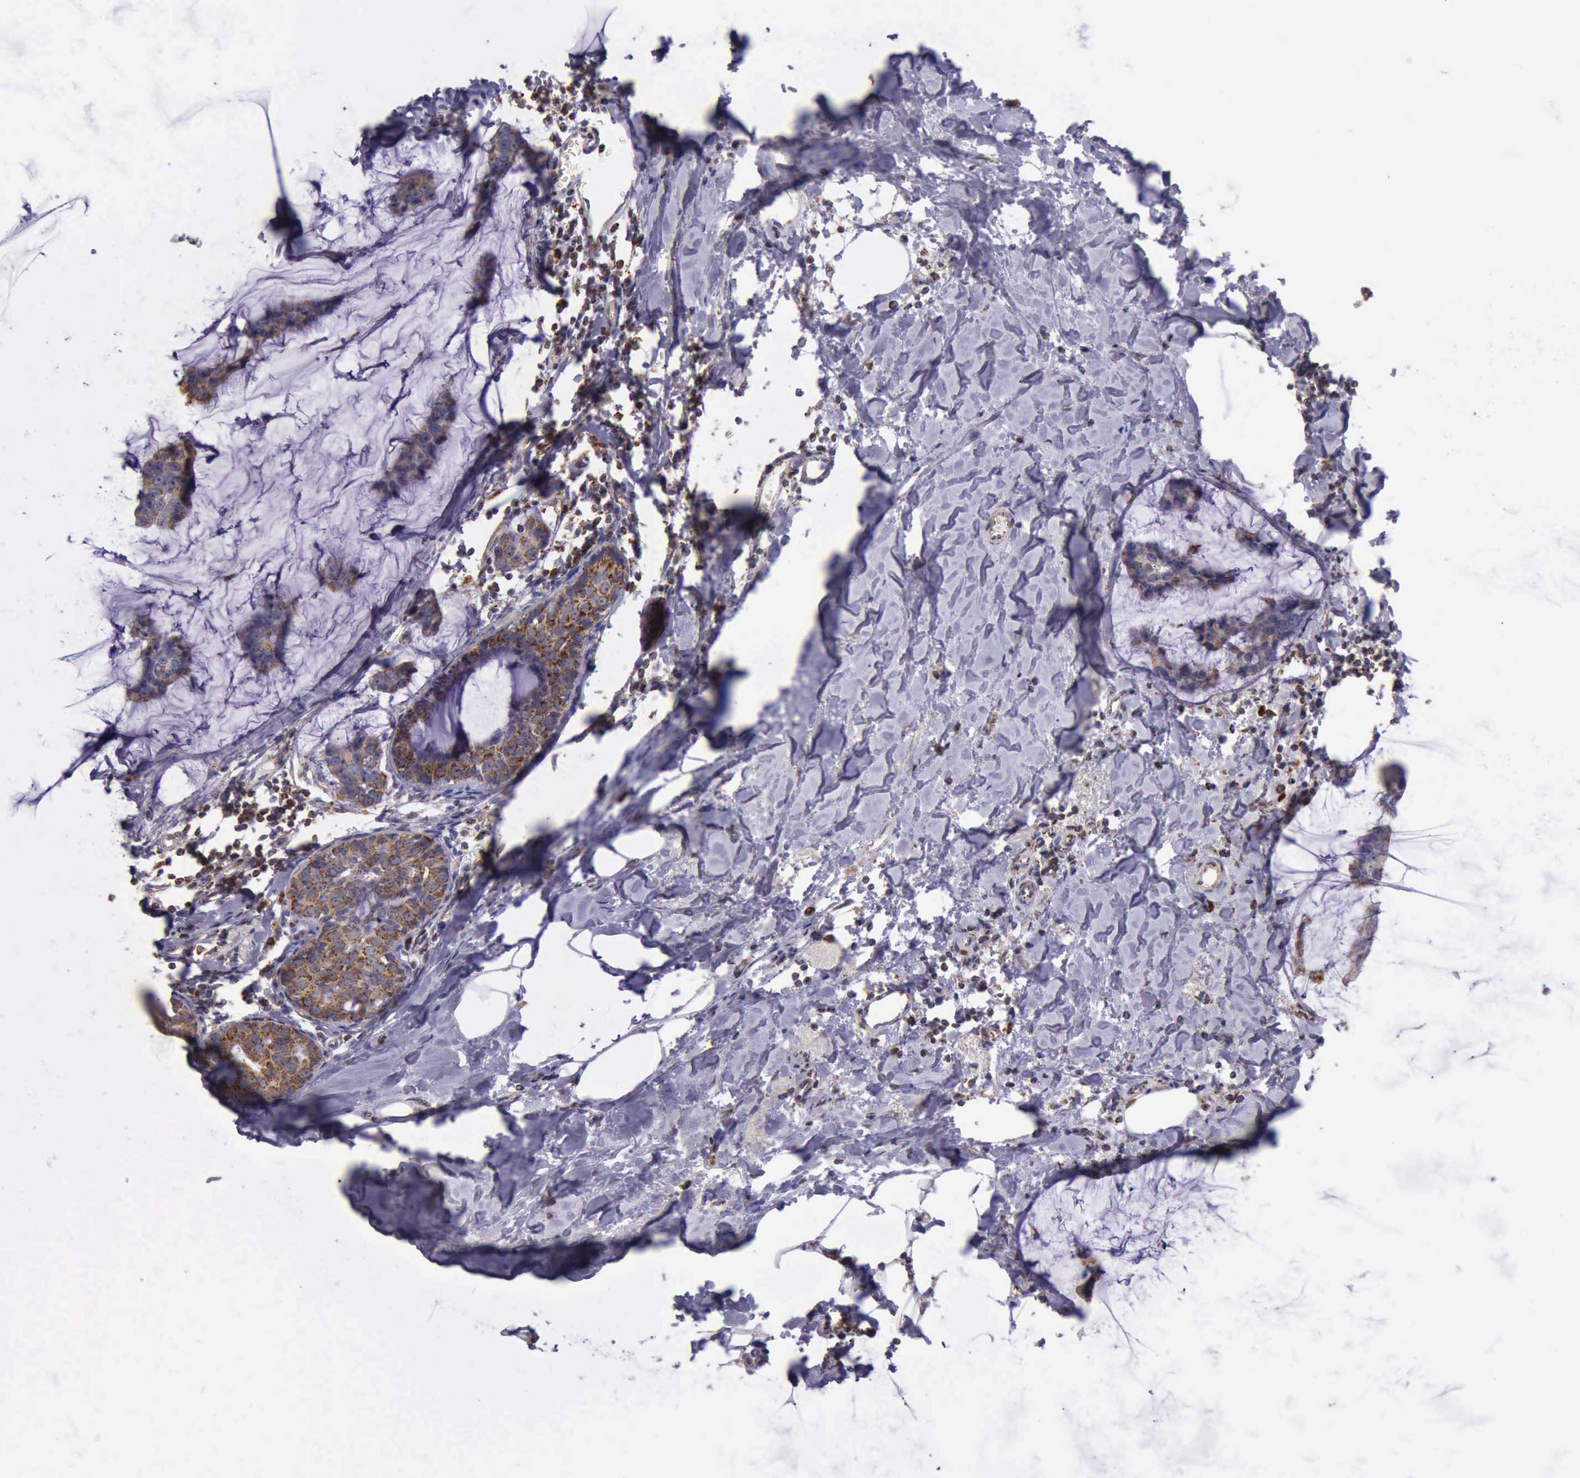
{"staining": {"intensity": "strong", "quantity": ">75%", "location": "cytoplasmic/membranous"}, "tissue": "breast cancer", "cell_type": "Tumor cells", "image_type": "cancer", "snomed": [{"axis": "morphology", "description": "Normal tissue, NOS"}, {"axis": "morphology", "description": "Duct carcinoma"}, {"axis": "topography", "description": "Breast"}], "caption": "A photomicrograph of intraductal carcinoma (breast) stained for a protein reveals strong cytoplasmic/membranous brown staining in tumor cells.", "gene": "TXN2", "patient": {"sex": "female", "age": 50}}